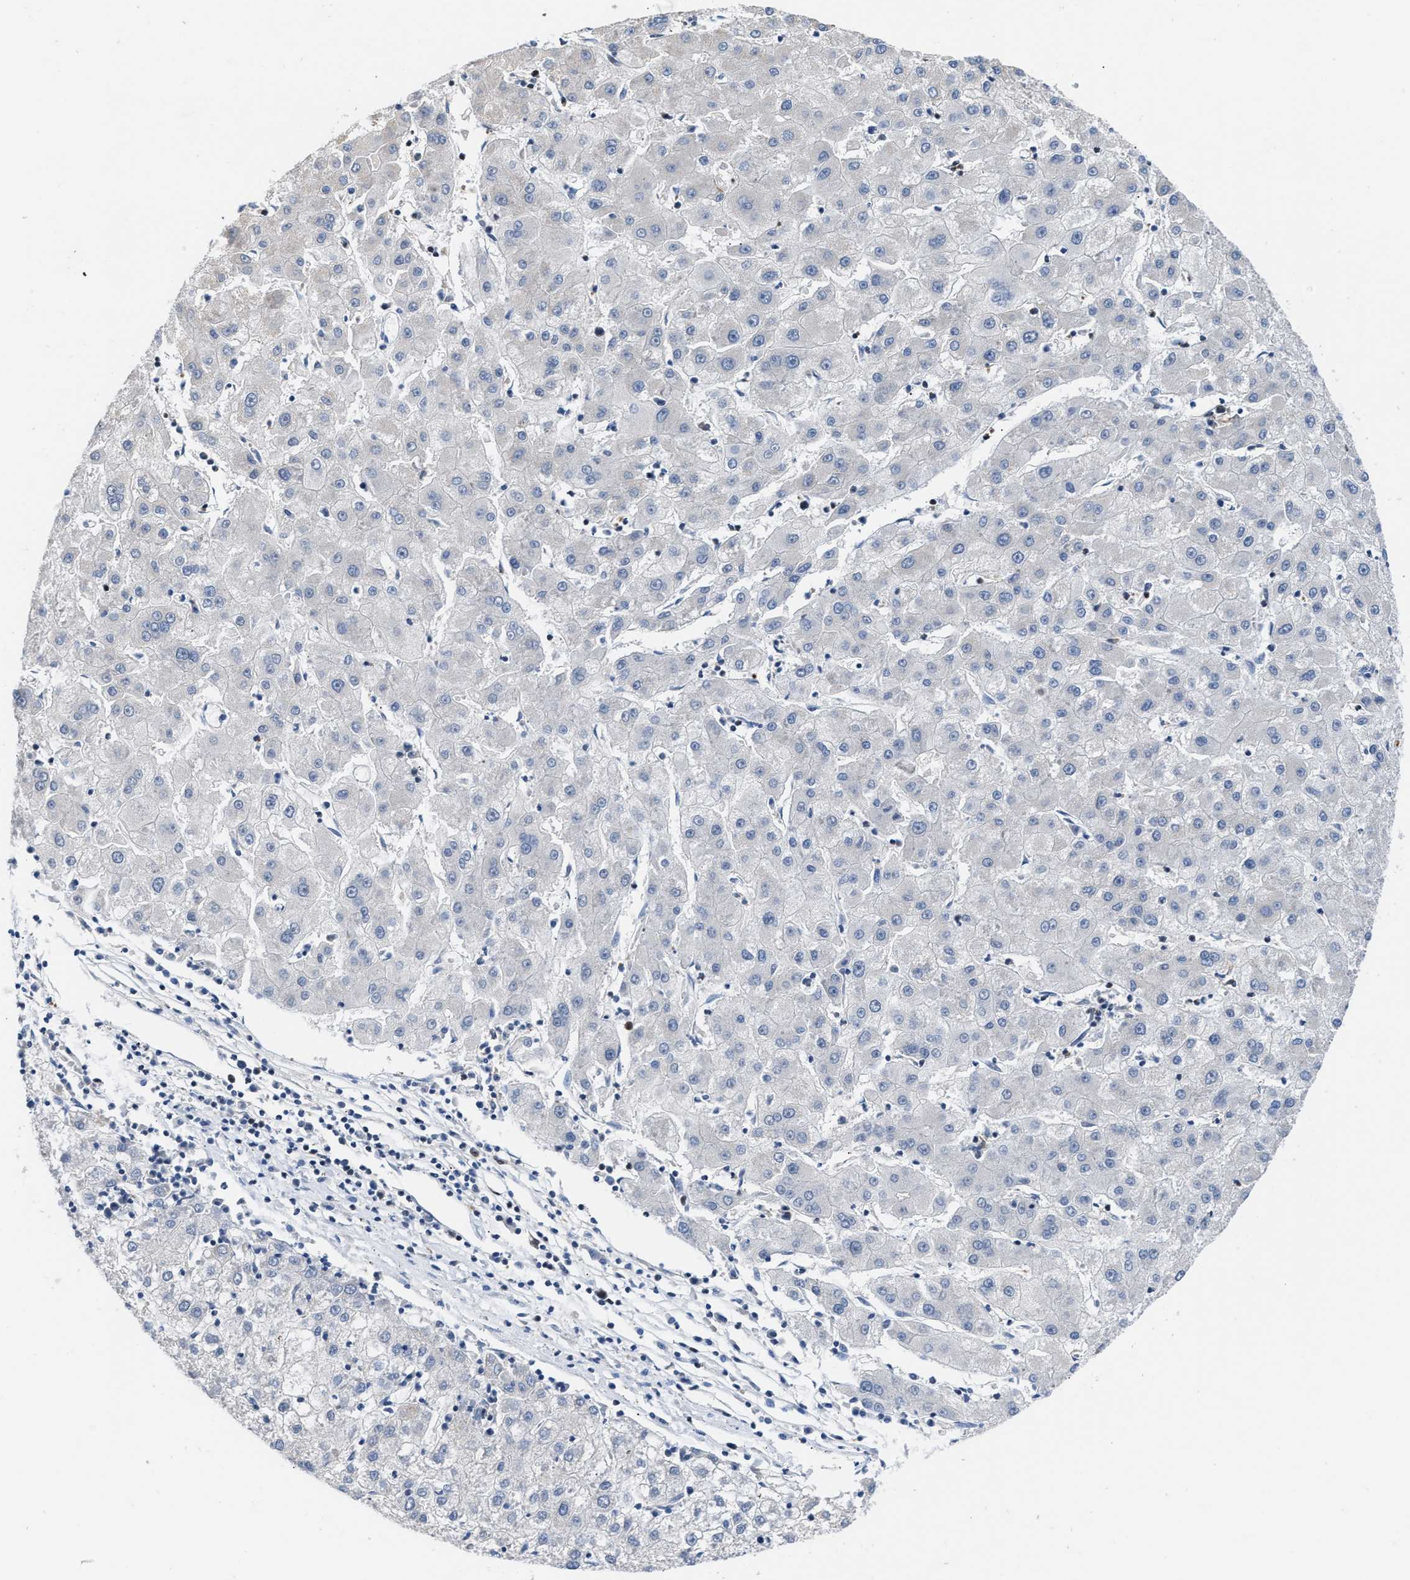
{"staining": {"intensity": "negative", "quantity": "none", "location": "none"}, "tissue": "liver cancer", "cell_type": "Tumor cells", "image_type": "cancer", "snomed": [{"axis": "morphology", "description": "Carcinoma, Hepatocellular, NOS"}, {"axis": "topography", "description": "Liver"}], "caption": "Tumor cells are negative for protein expression in human liver cancer. (DAB (3,3'-diaminobenzidine) immunohistochemistry (IHC) with hematoxylin counter stain).", "gene": "ATP9A", "patient": {"sex": "male", "age": 72}}